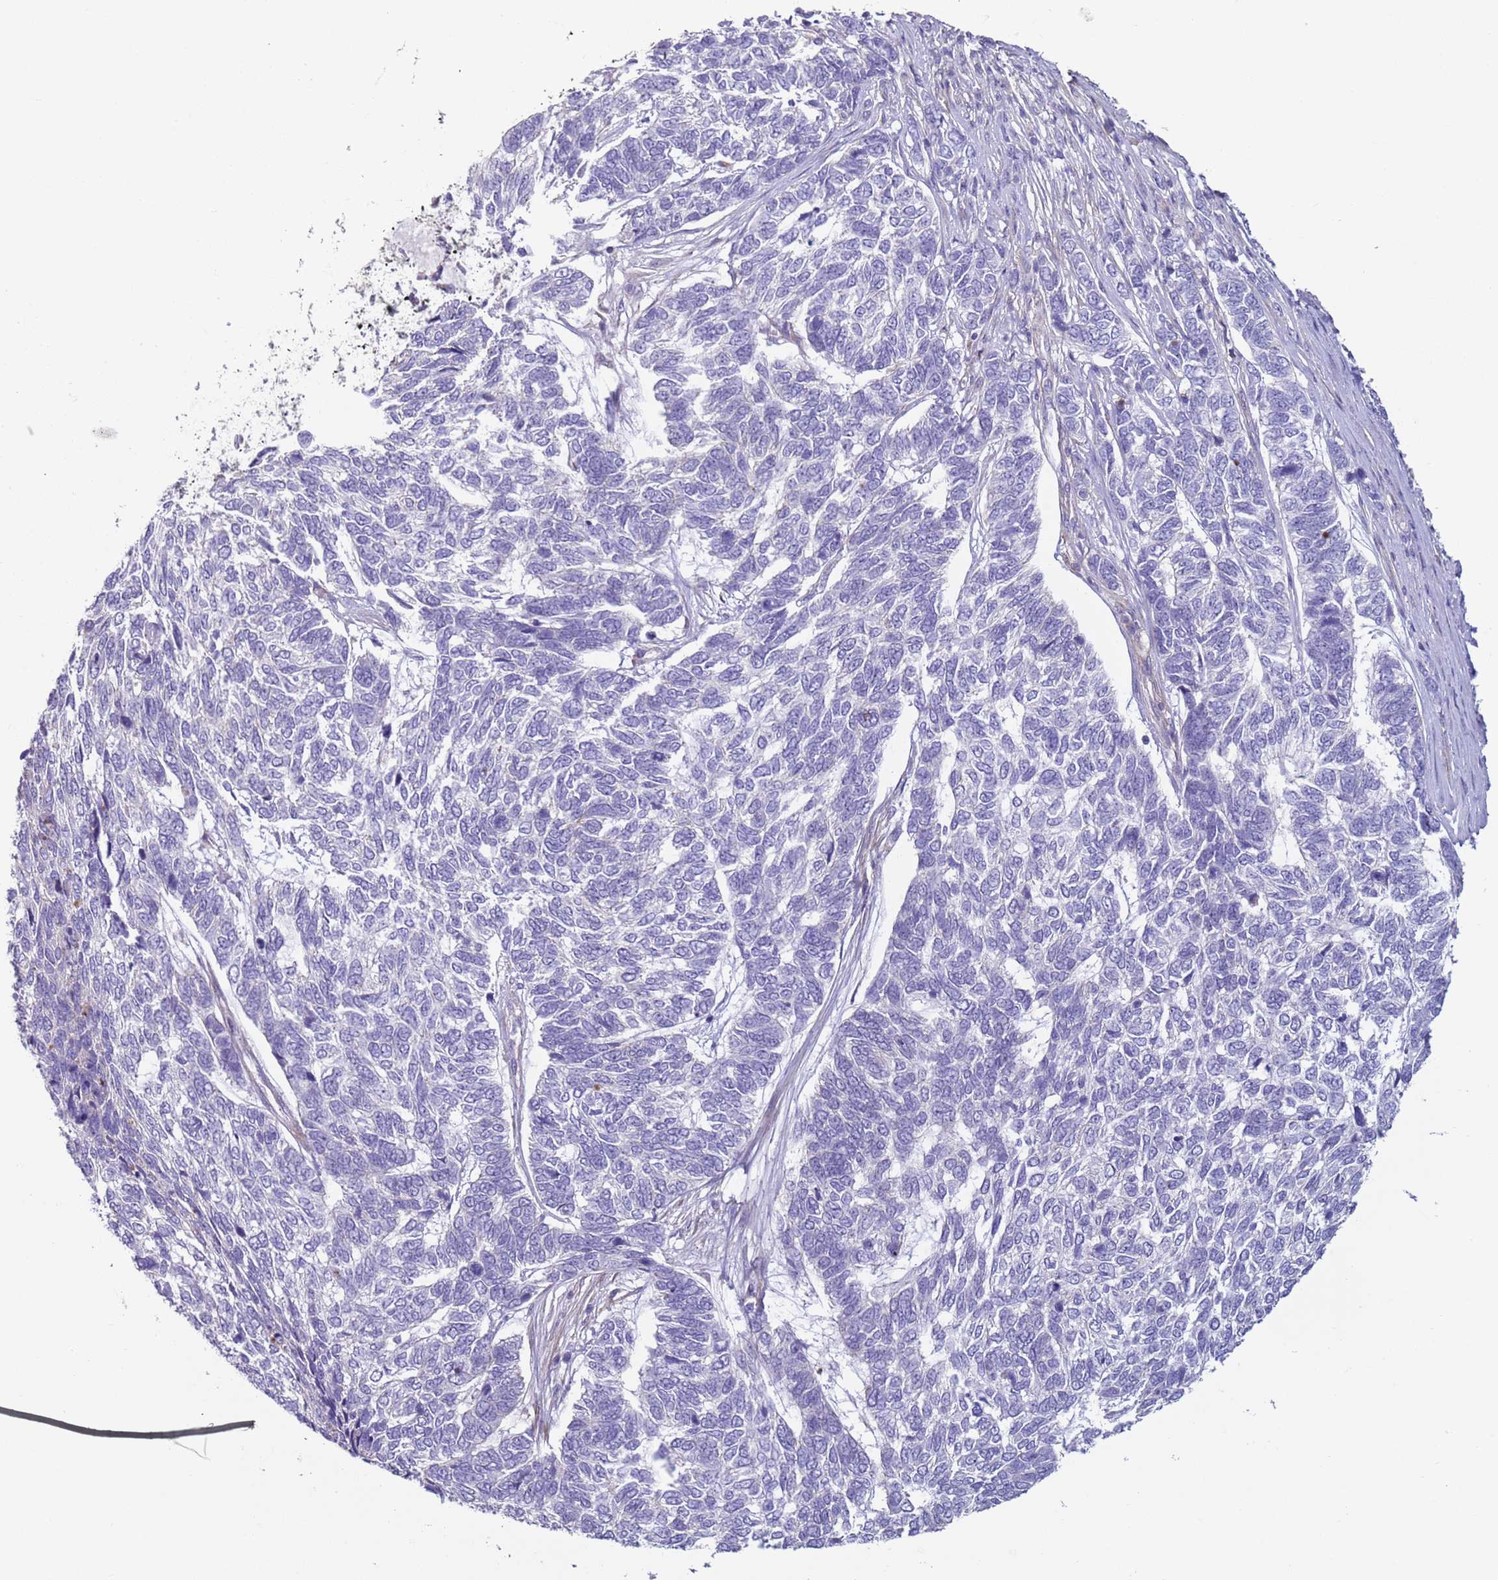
{"staining": {"intensity": "negative", "quantity": "none", "location": "none"}, "tissue": "skin cancer", "cell_type": "Tumor cells", "image_type": "cancer", "snomed": [{"axis": "morphology", "description": "Basal cell carcinoma"}, {"axis": "topography", "description": "Skin"}], "caption": "Immunohistochemistry (IHC) histopathology image of skin cancer stained for a protein (brown), which displays no positivity in tumor cells. (Immunohistochemistry (IHC), brightfield microscopy, high magnification).", "gene": "HEATR1", "patient": {"sex": "female", "age": 65}}